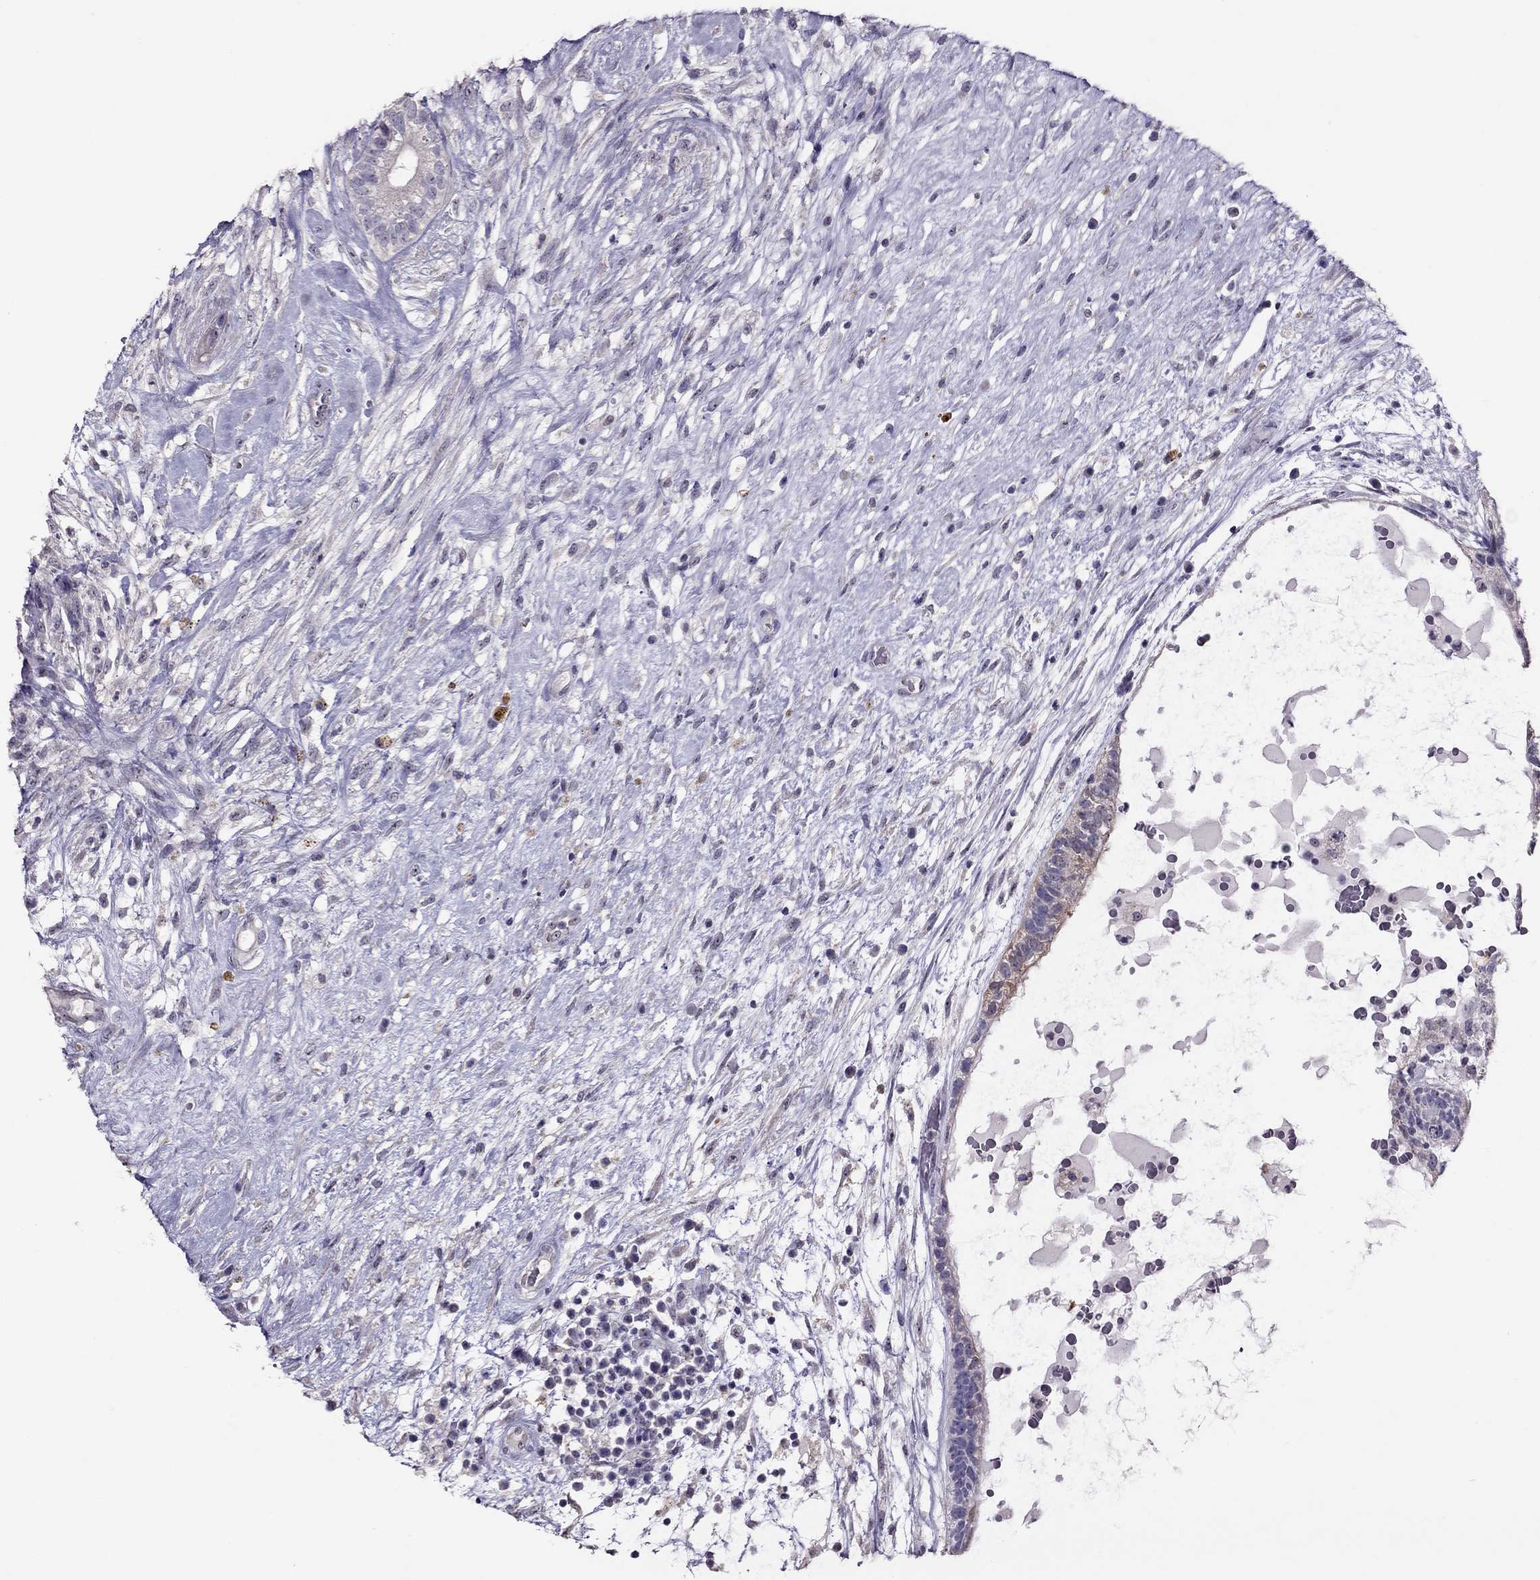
{"staining": {"intensity": "negative", "quantity": "none", "location": "none"}, "tissue": "testis cancer", "cell_type": "Tumor cells", "image_type": "cancer", "snomed": [{"axis": "morphology", "description": "Normal tissue, NOS"}, {"axis": "morphology", "description": "Carcinoma, Embryonal, NOS"}, {"axis": "topography", "description": "Testis"}], "caption": "DAB (3,3'-diaminobenzidine) immunohistochemical staining of testis cancer shows no significant expression in tumor cells.", "gene": "LRRC46", "patient": {"sex": "male", "age": 32}}